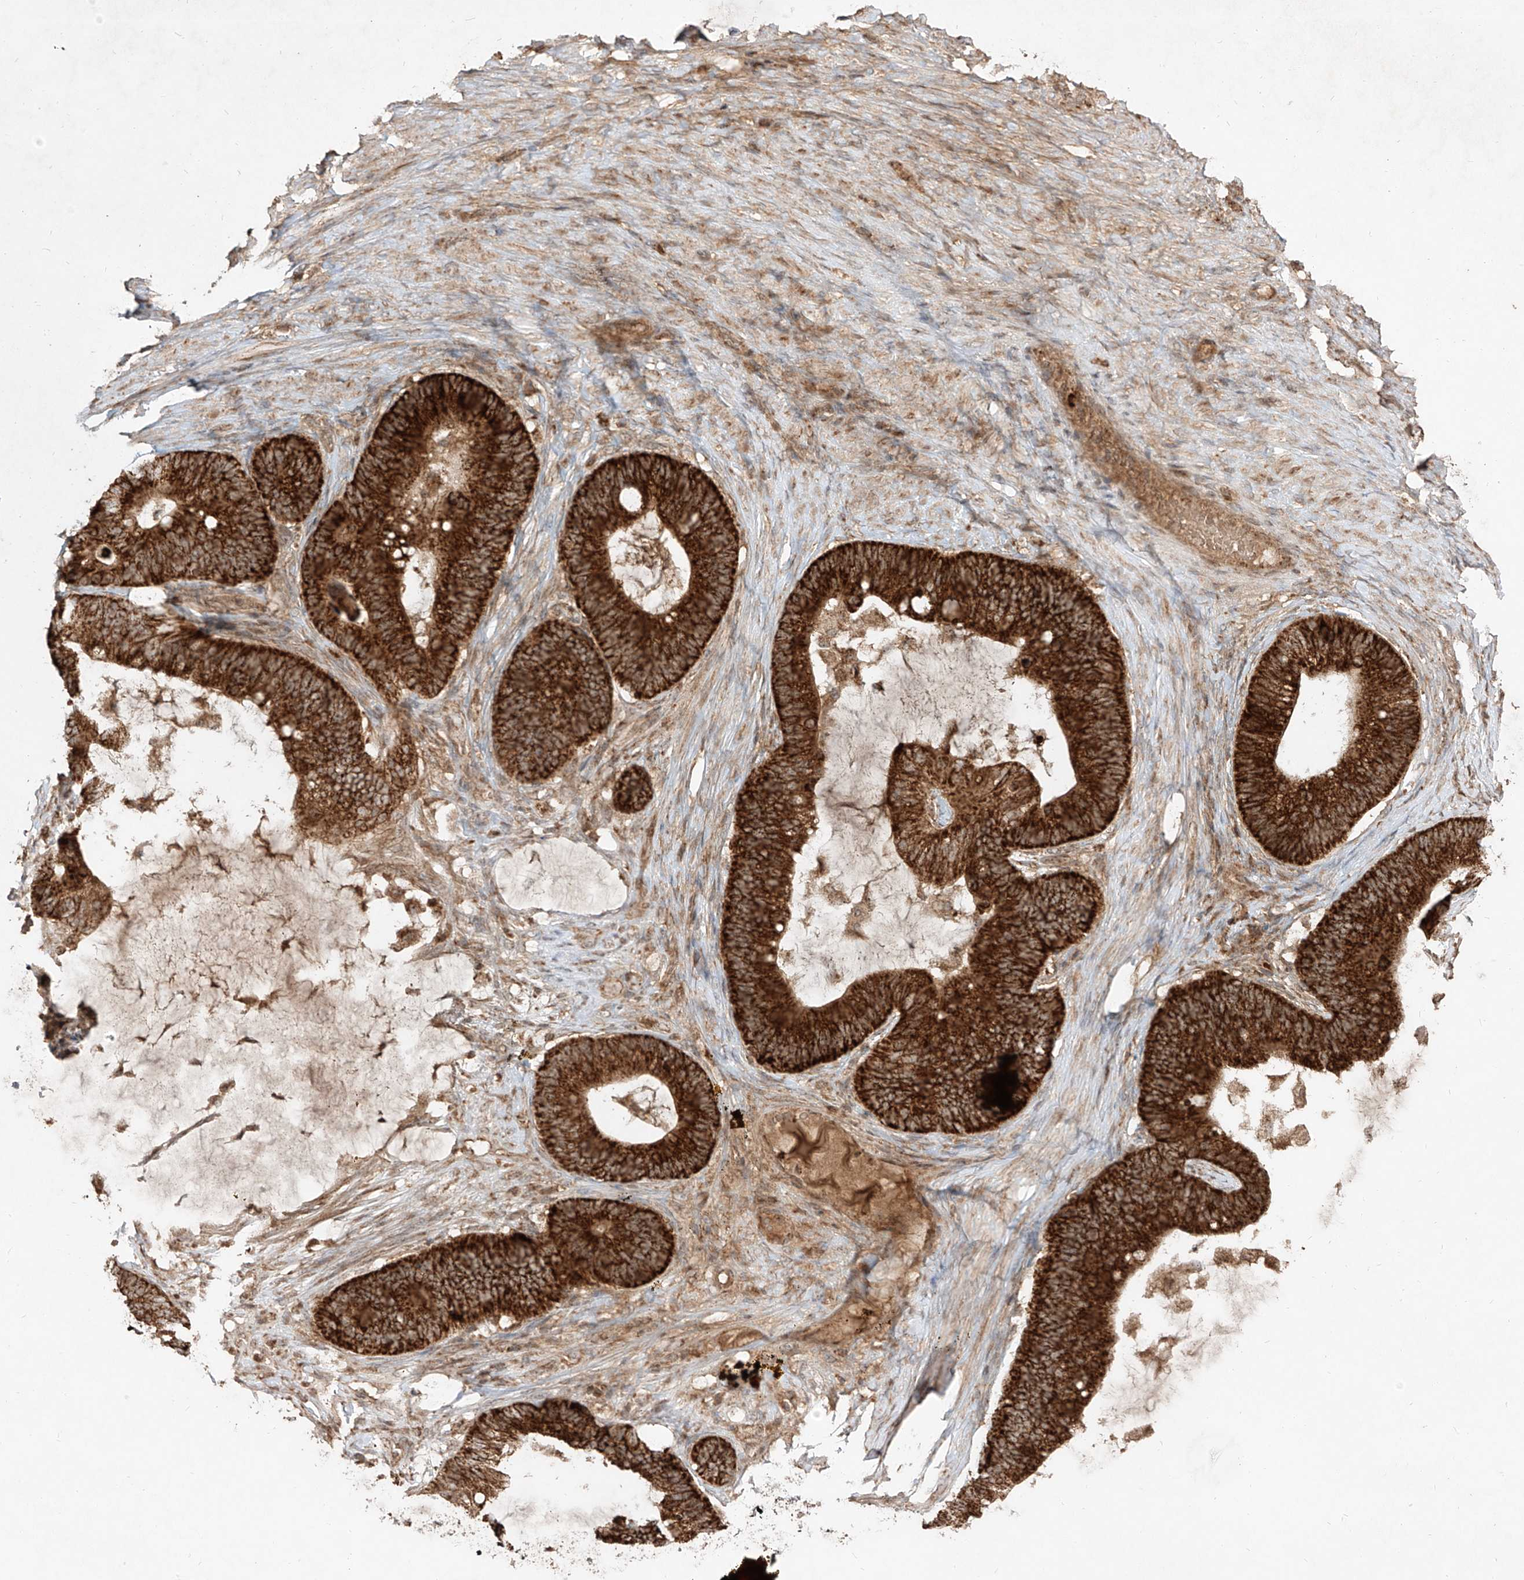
{"staining": {"intensity": "strong", "quantity": ">75%", "location": "cytoplasmic/membranous"}, "tissue": "ovarian cancer", "cell_type": "Tumor cells", "image_type": "cancer", "snomed": [{"axis": "morphology", "description": "Cystadenocarcinoma, mucinous, NOS"}, {"axis": "topography", "description": "Ovary"}], "caption": "Ovarian cancer (mucinous cystadenocarcinoma) stained for a protein displays strong cytoplasmic/membranous positivity in tumor cells. The protein is shown in brown color, while the nuclei are stained blue.", "gene": "AIM2", "patient": {"sex": "female", "age": 61}}